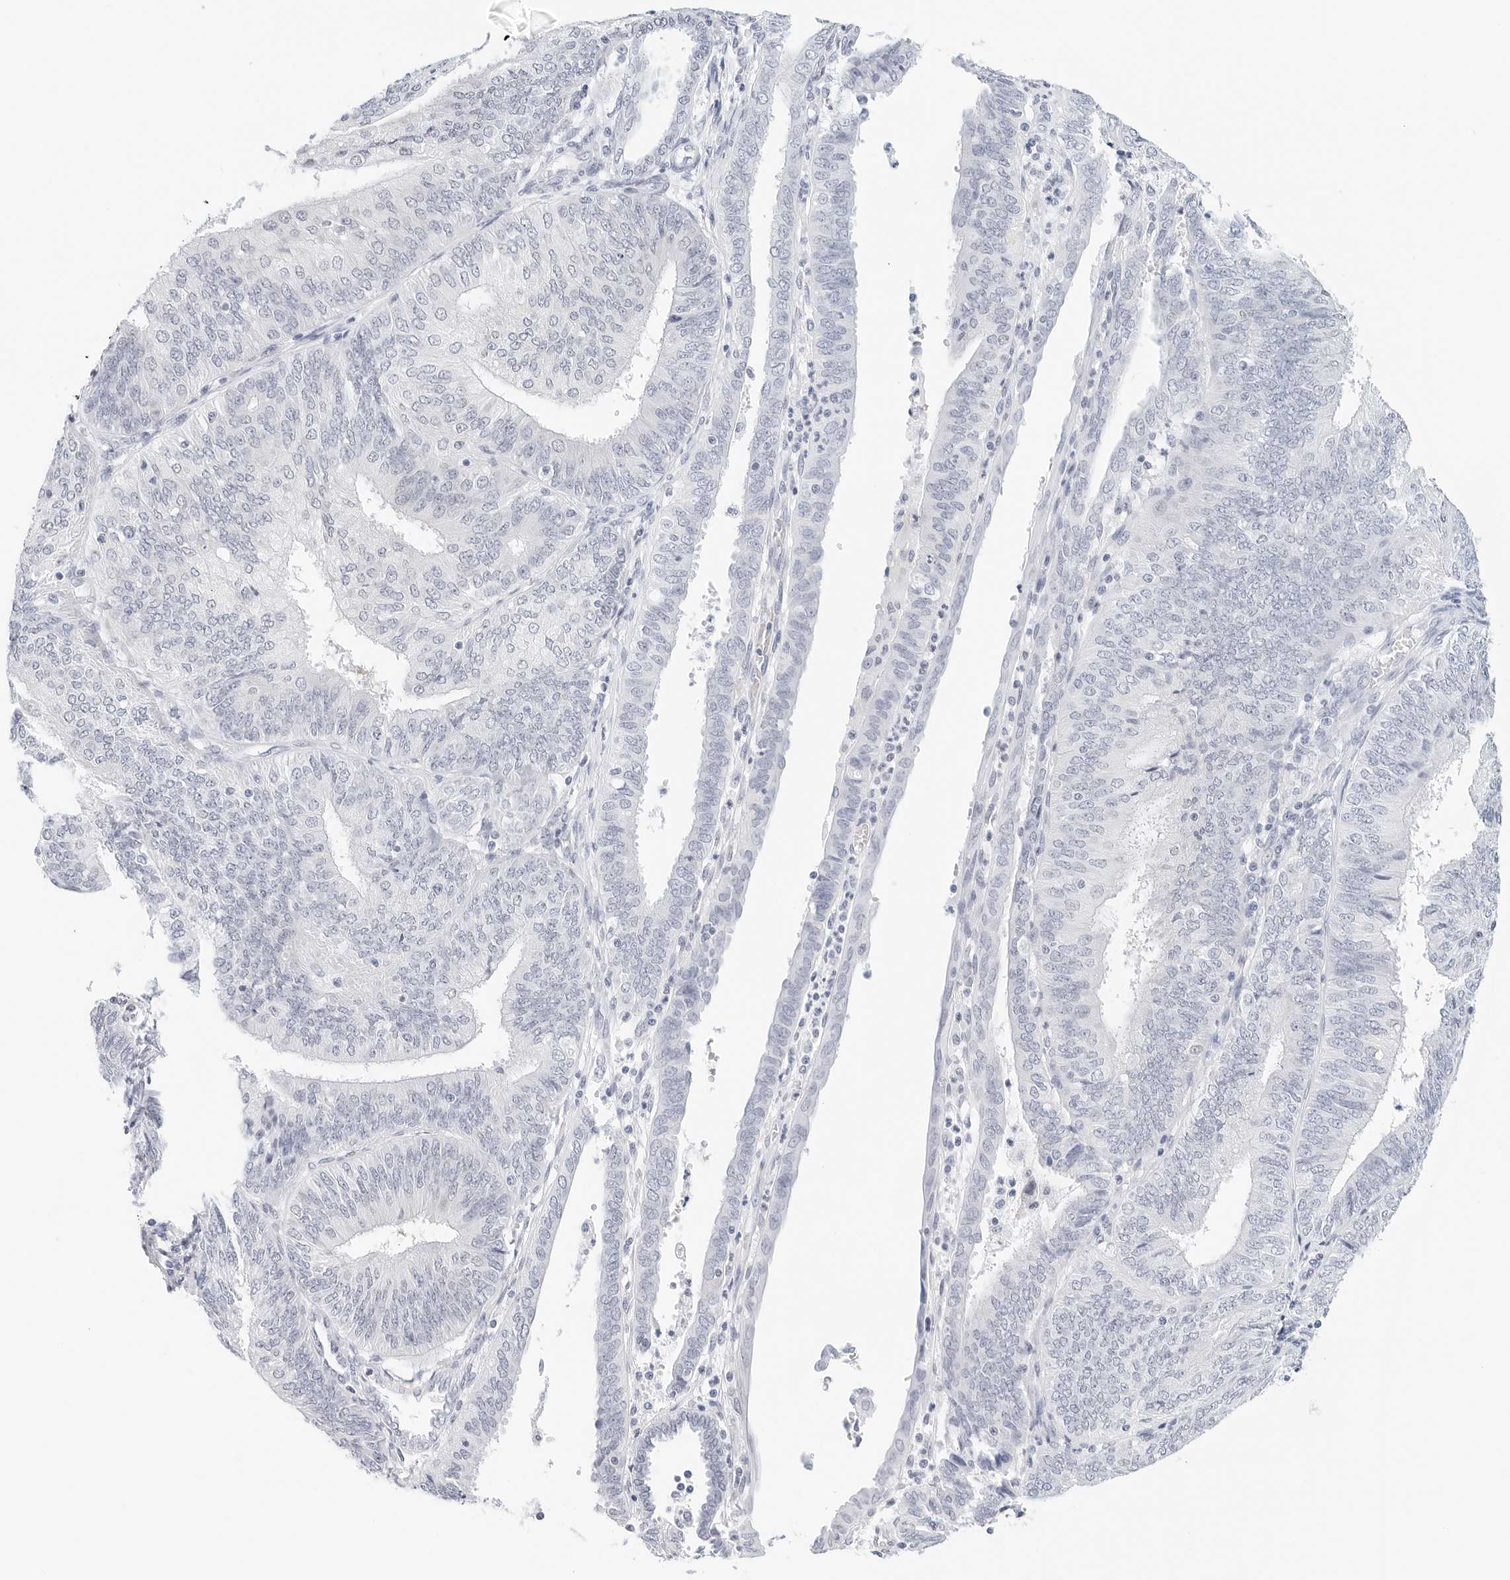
{"staining": {"intensity": "negative", "quantity": "none", "location": "none"}, "tissue": "endometrial cancer", "cell_type": "Tumor cells", "image_type": "cancer", "snomed": [{"axis": "morphology", "description": "Adenocarcinoma, NOS"}, {"axis": "topography", "description": "Endometrium"}], "caption": "The IHC photomicrograph has no significant positivity in tumor cells of endometrial adenocarcinoma tissue. (Brightfield microscopy of DAB (3,3'-diaminobenzidine) immunohistochemistry (IHC) at high magnification).", "gene": "CD22", "patient": {"sex": "female", "age": 58}}